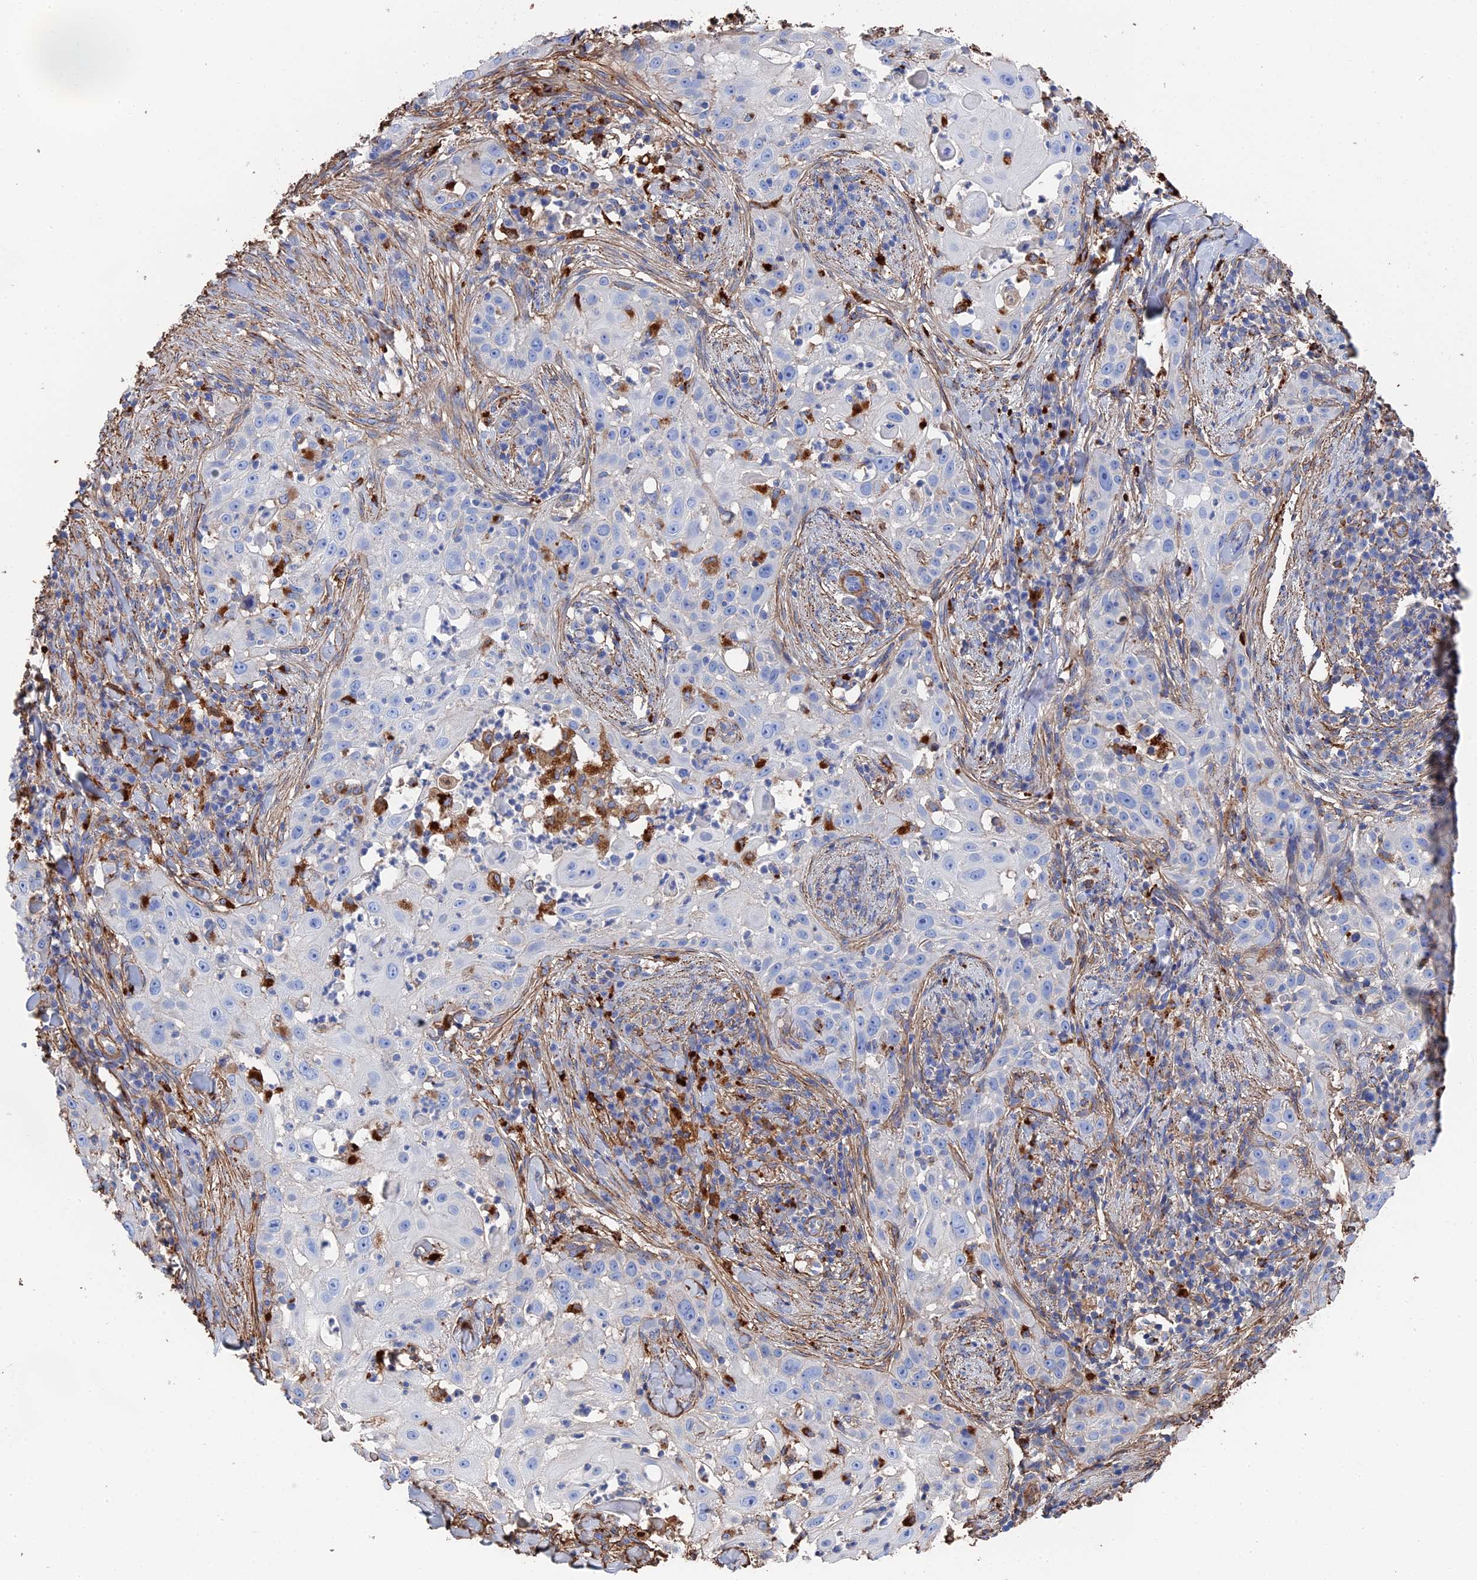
{"staining": {"intensity": "negative", "quantity": "none", "location": "none"}, "tissue": "skin cancer", "cell_type": "Tumor cells", "image_type": "cancer", "snomed": [{"axis": "morphology", "description": "Squamous cell carcinoma, NOS"}, {"axis": "topography", "description": "Skin"}], "caption": "DAB (3,3'-diaminobenzidine) immunohistochemical staining of human skin squamous cell carcinoma shows no significant expression in tumor cells. The staining was performed using DAB (3,3'-diaminobenzidine) to visualize the protein expression in brown, while the nuclei were stained in blue with hematoxylin (Magnification: 20x).", "gene": "STRA6", "patient": {"sex": "female", "age": 44}}